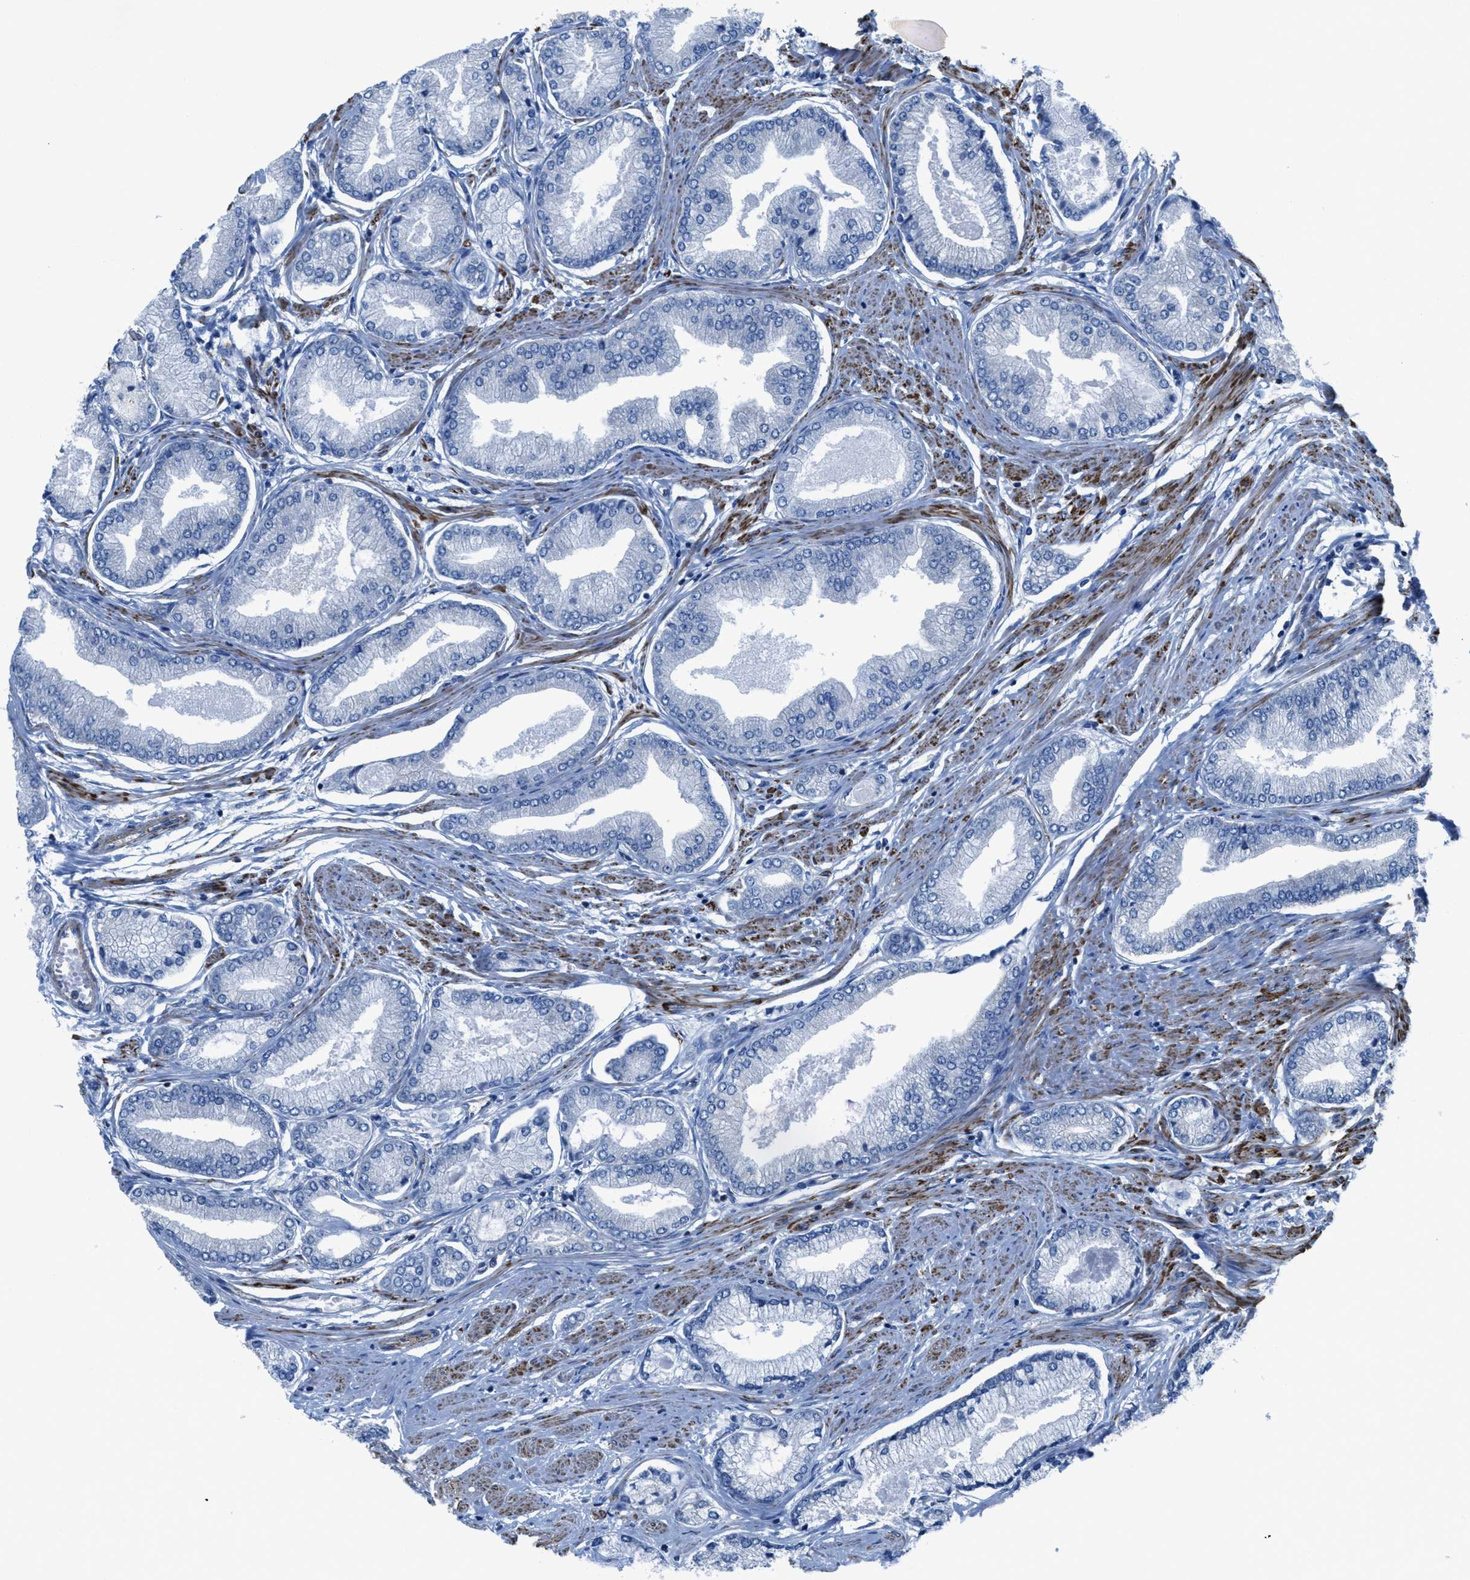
{"staining": {"intensity": "negative", "quantity": "none", "location": "none"}, "tissue": "prostate cancer", "cell_type": "Tumor cells", "image_type": "cancer", "snomed": [{"axis": "morphology", "description": "Adenocarcinoma, High grade"}, {"axis": "topography", "description": "Prostate"}], "caption": "DAB (3,3'-diaminobenzidine) immunohistochemical staining of prostate cancer shows no significant positivity in tumor cells. (Immunohistochemistry (ihc), brightfield microscopy, high magnification).", "gene": "KCNH7", "patient": {"sex": "male", "age": 61}}